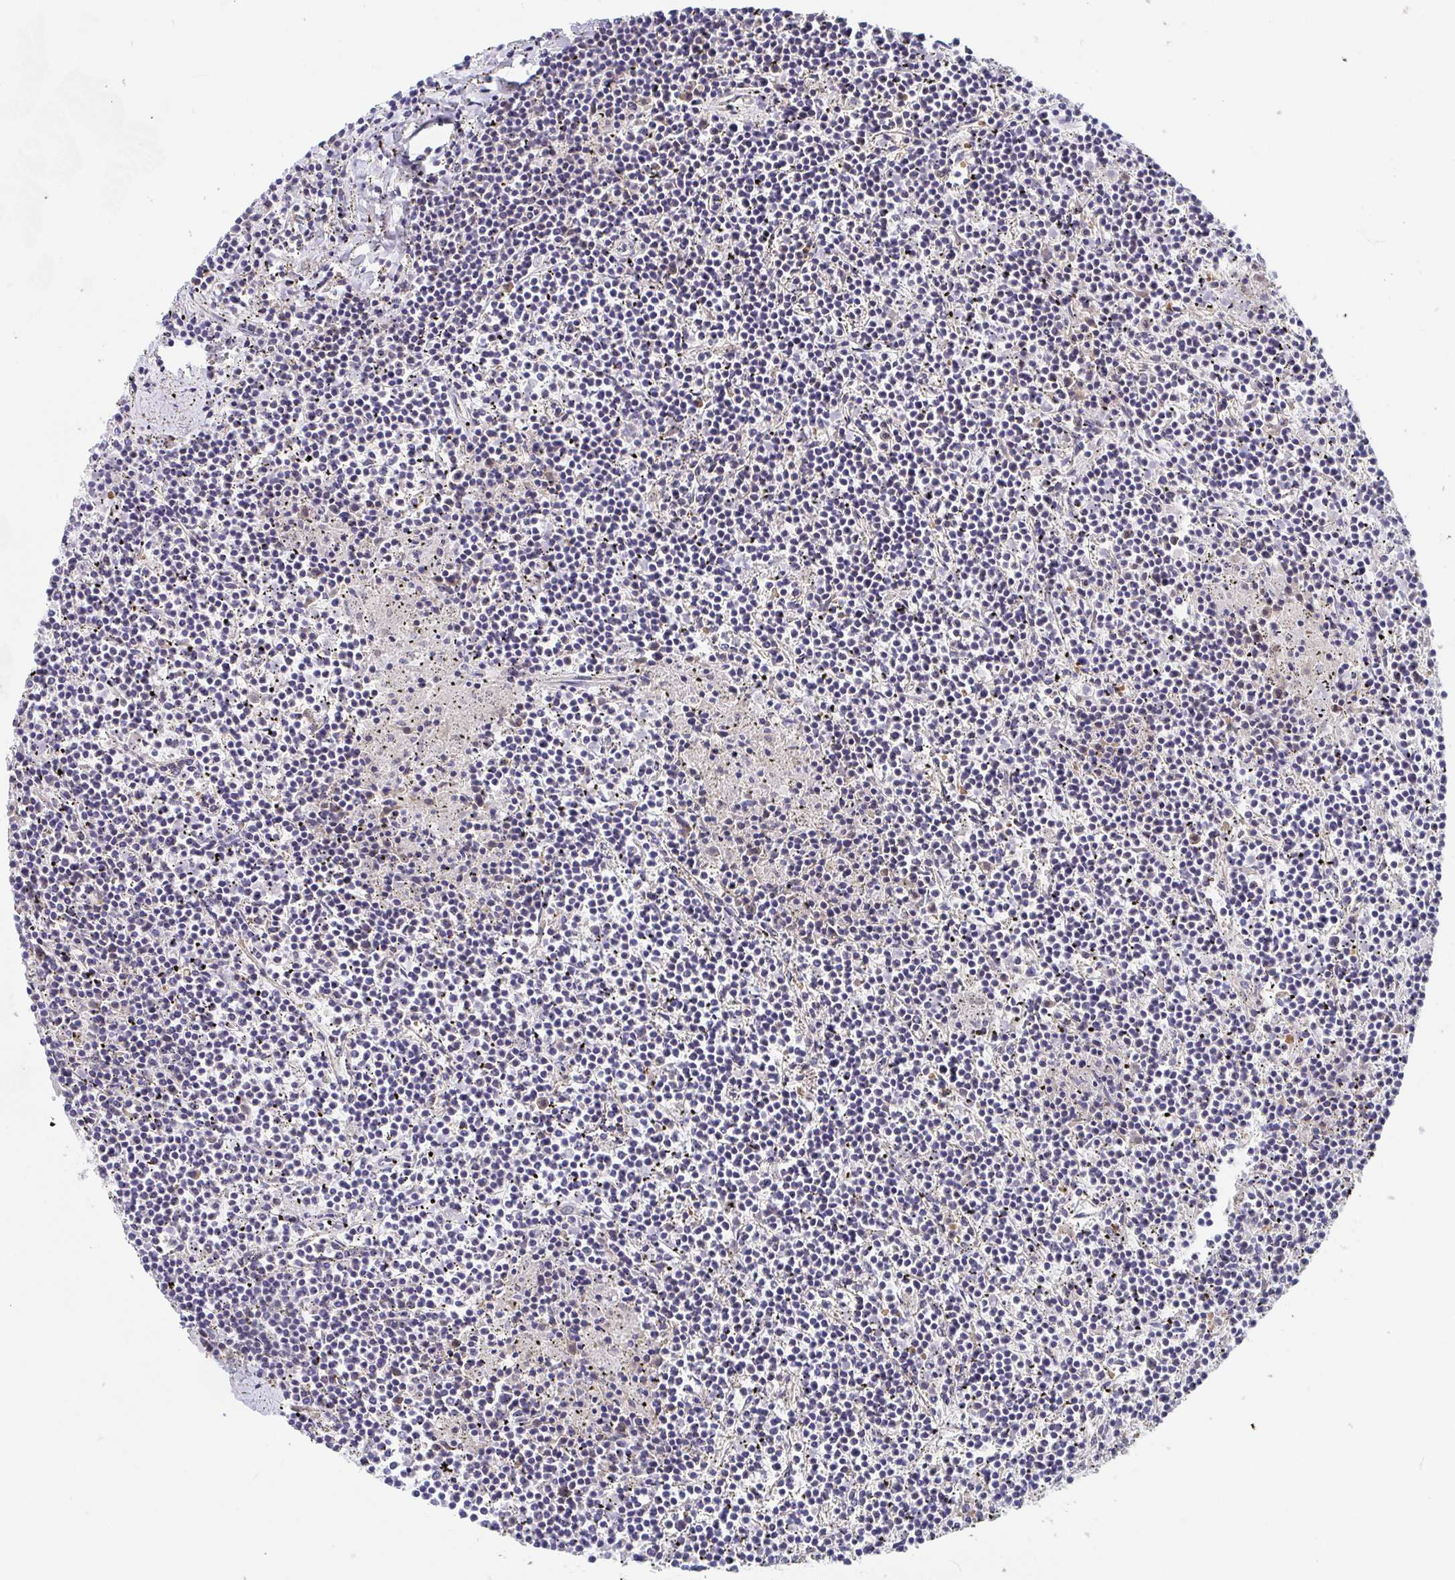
{"staining": {"intensity": "negative", "quantity": "none", "location": "none"}, "tissue": "lymphoma", "cell_type": "Tumor cells", "image_type": "cancer", "snomed": [{"axis": "morphology", "description": "Malignant lymphoma, non-Hodgkin's type, Low grade"}, {"axis": "topography", "description": "Spleen"}], "caption": "Lymphoma was stained to show a protein in brown. There is no significant expression in tumor cells. Brightfield microscopy of IHC stained with DAB (brown) and hematoxylin (blue), captured at high magnification.", "gene": "P2RX3", "patient": {"sex": "female", "age": 19}}